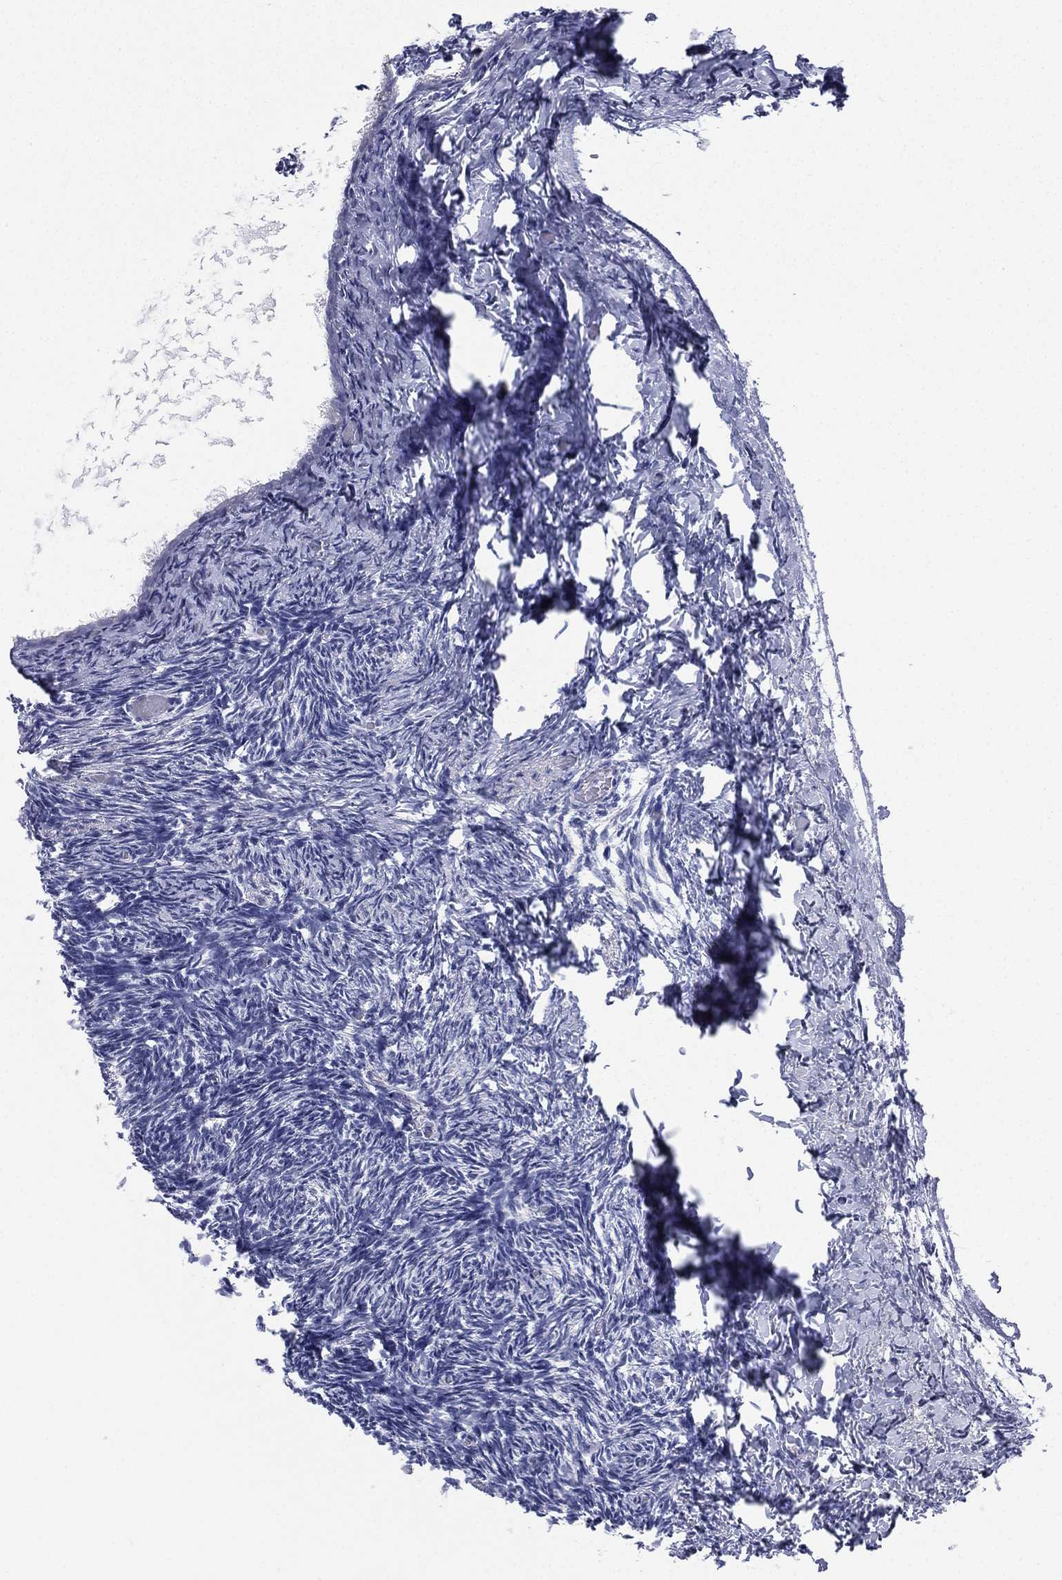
{"staining": {"intensity": "negative", "quantity": "none", "location": "none"}, "tissue": "ovary", "cell_type": "Ovarian stroma cells", "image_type": "normal", "snomed": [{"axis": "morphology", "description": "Normal tissue, NOS"}, {"axis": "topography", "description": "Ovary"}], "caption": "Immunohistochemistry (IHC) micrograph of normal human ovary stained for a protein (brown), which shows no expression in ovarian stroma cells. Brightfield microscopy of immunohistochemistry stained with DAB (3,3'-diaminobenzidine) (brown) and hematoxylin (blue), captured at high magnification.", "gene": "FCER2", "patient": {"sex": "female", "age": 39}}